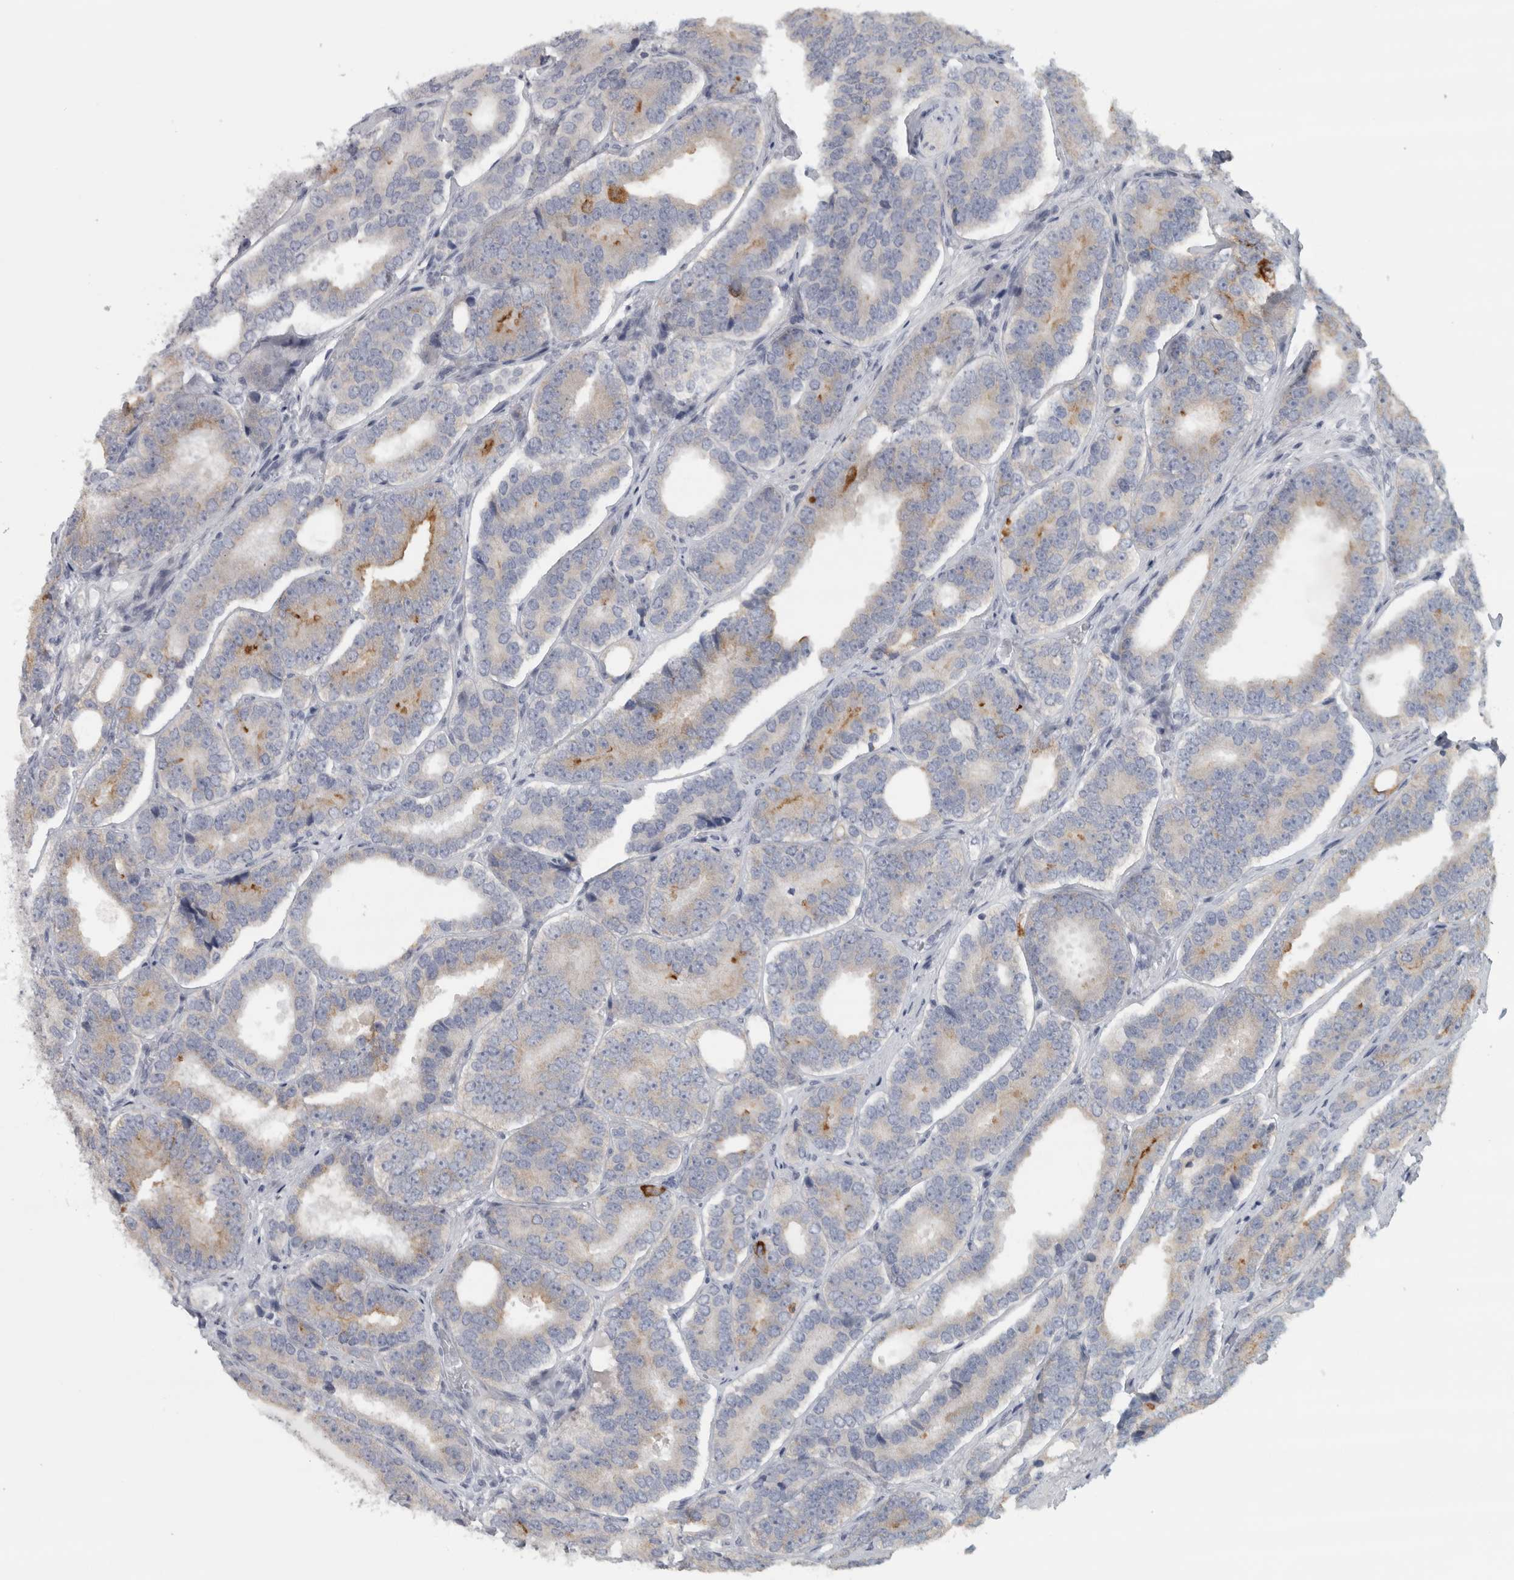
{"staining": {"intensity": "moderate", "quantity": "<25%", "location": "cytoplasmic/membranous"}, "tissue": "prostate cancer", "cell_type": "Tumor cells", "image_type": "cancer", "snomed": [{"axis": "morphology", "description": "Adenocarcinoma, High grade"}, {"axis": "topography", "description": "Prostate"}], "caption": "Moderate cytoplasmic/membranous protein staining is appreciated in approximately <25% of tumor cells in prostate cancer (adenocarcinoma (high-grade)).", "gene": "PTPRN2", "patient": {"sex": "male", "age": 56}}